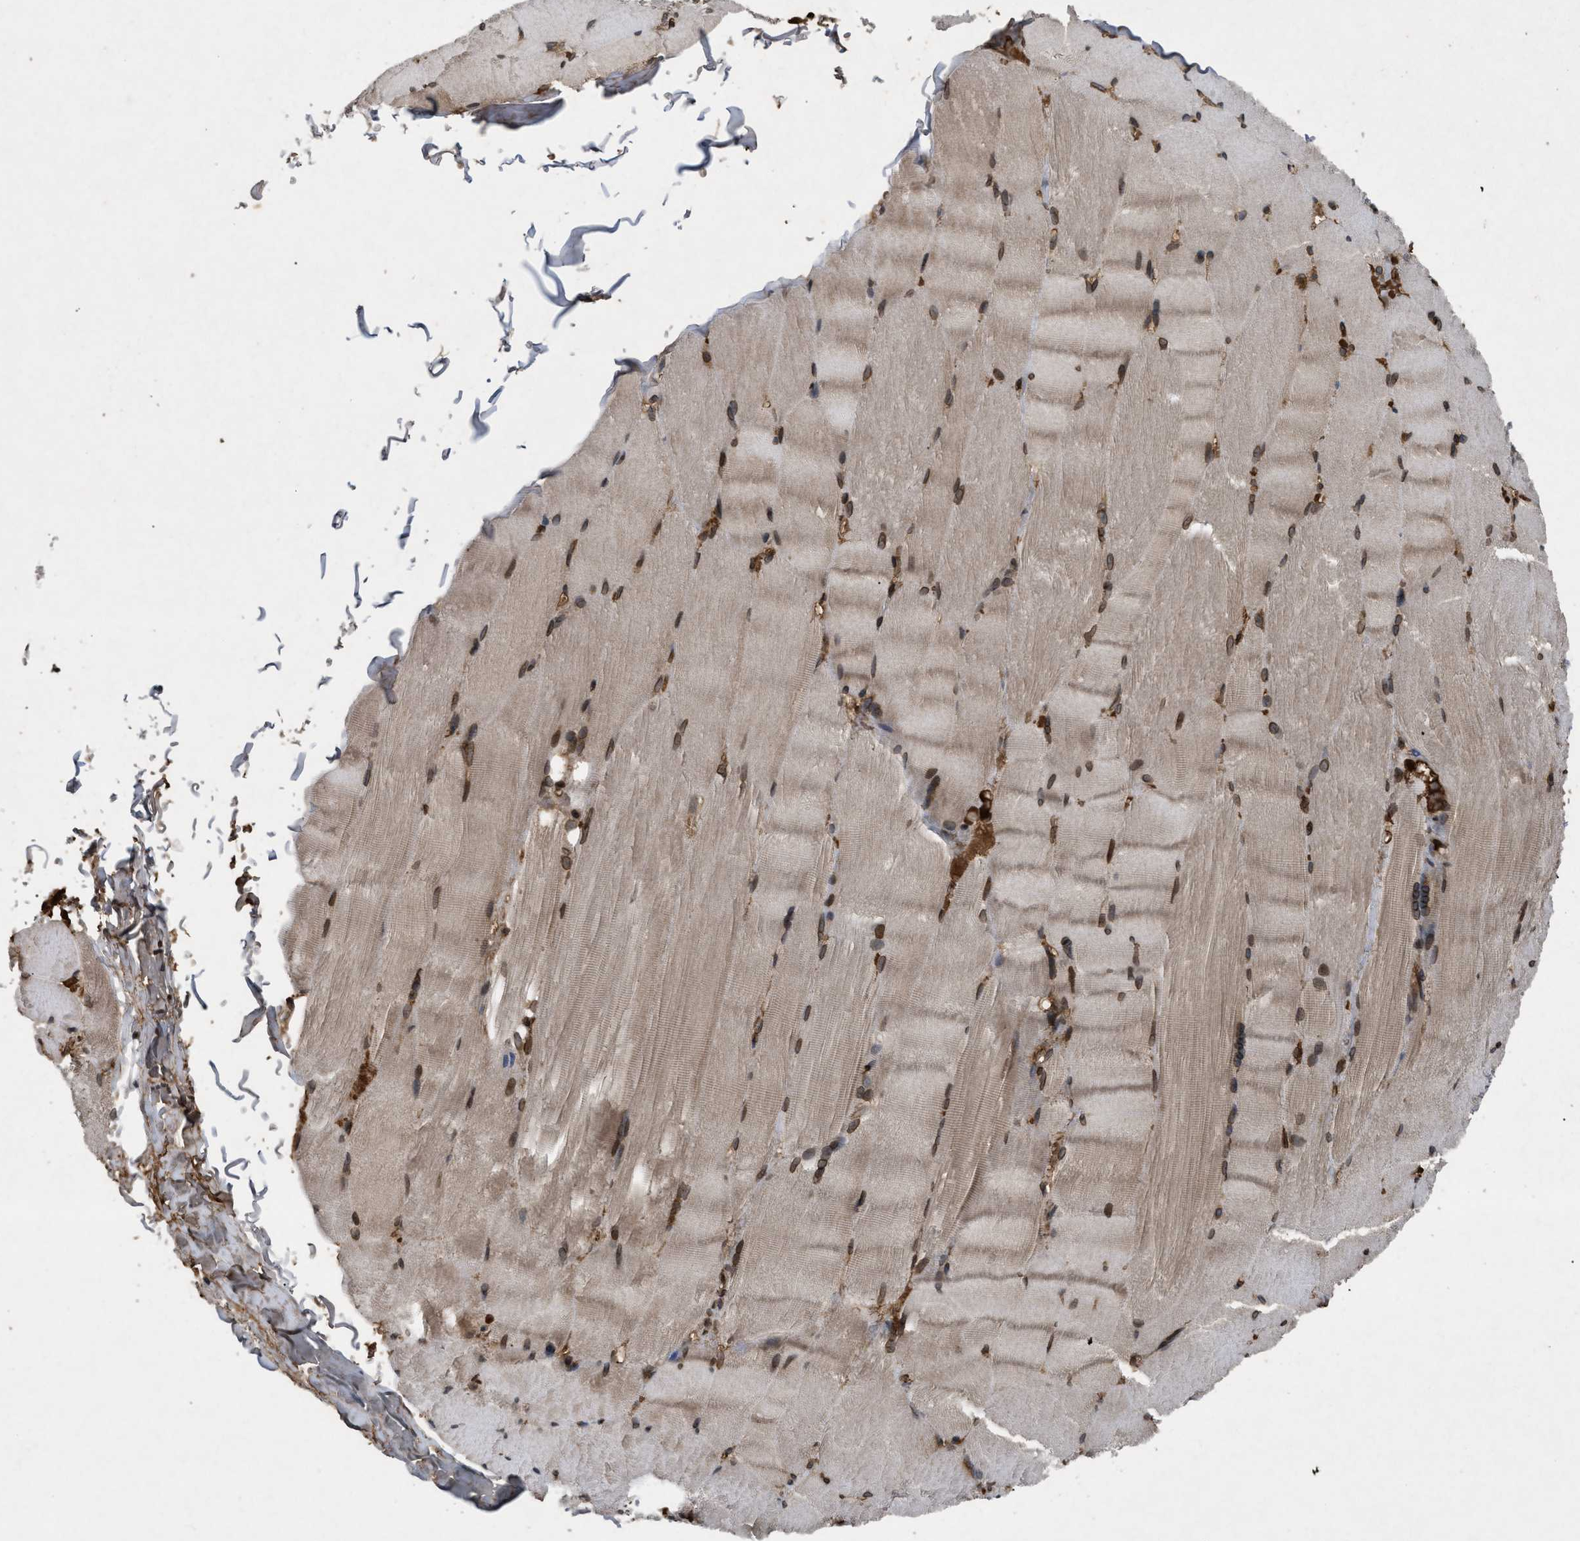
{"staining": {"intensity": "moderate", "quantity": ">75%", "location": "cytoplasmic/membranous,nuclear"}, "tissue": "skeletal muscle", "cell_type": "Myocytes", "image_type": "normal", "snomed": [{"axis": "morphology", "description": "Normal tissue, NOS"}, {"axis": "topography", "description": "Skin"}, {"axis": "topography", "description": "Skeletal muscle"}], "caption": "Skeletal muscle stained with DAB (3,3'-diaminobenzidine) immunohistochemistry (IHC) reveals medium levels of moderate cytoplasmic/membranous,nuclear positivity in approximately >75% of myocytes.", "gene": "CRY1", "patient": {"sex": "male", "age": 83}}